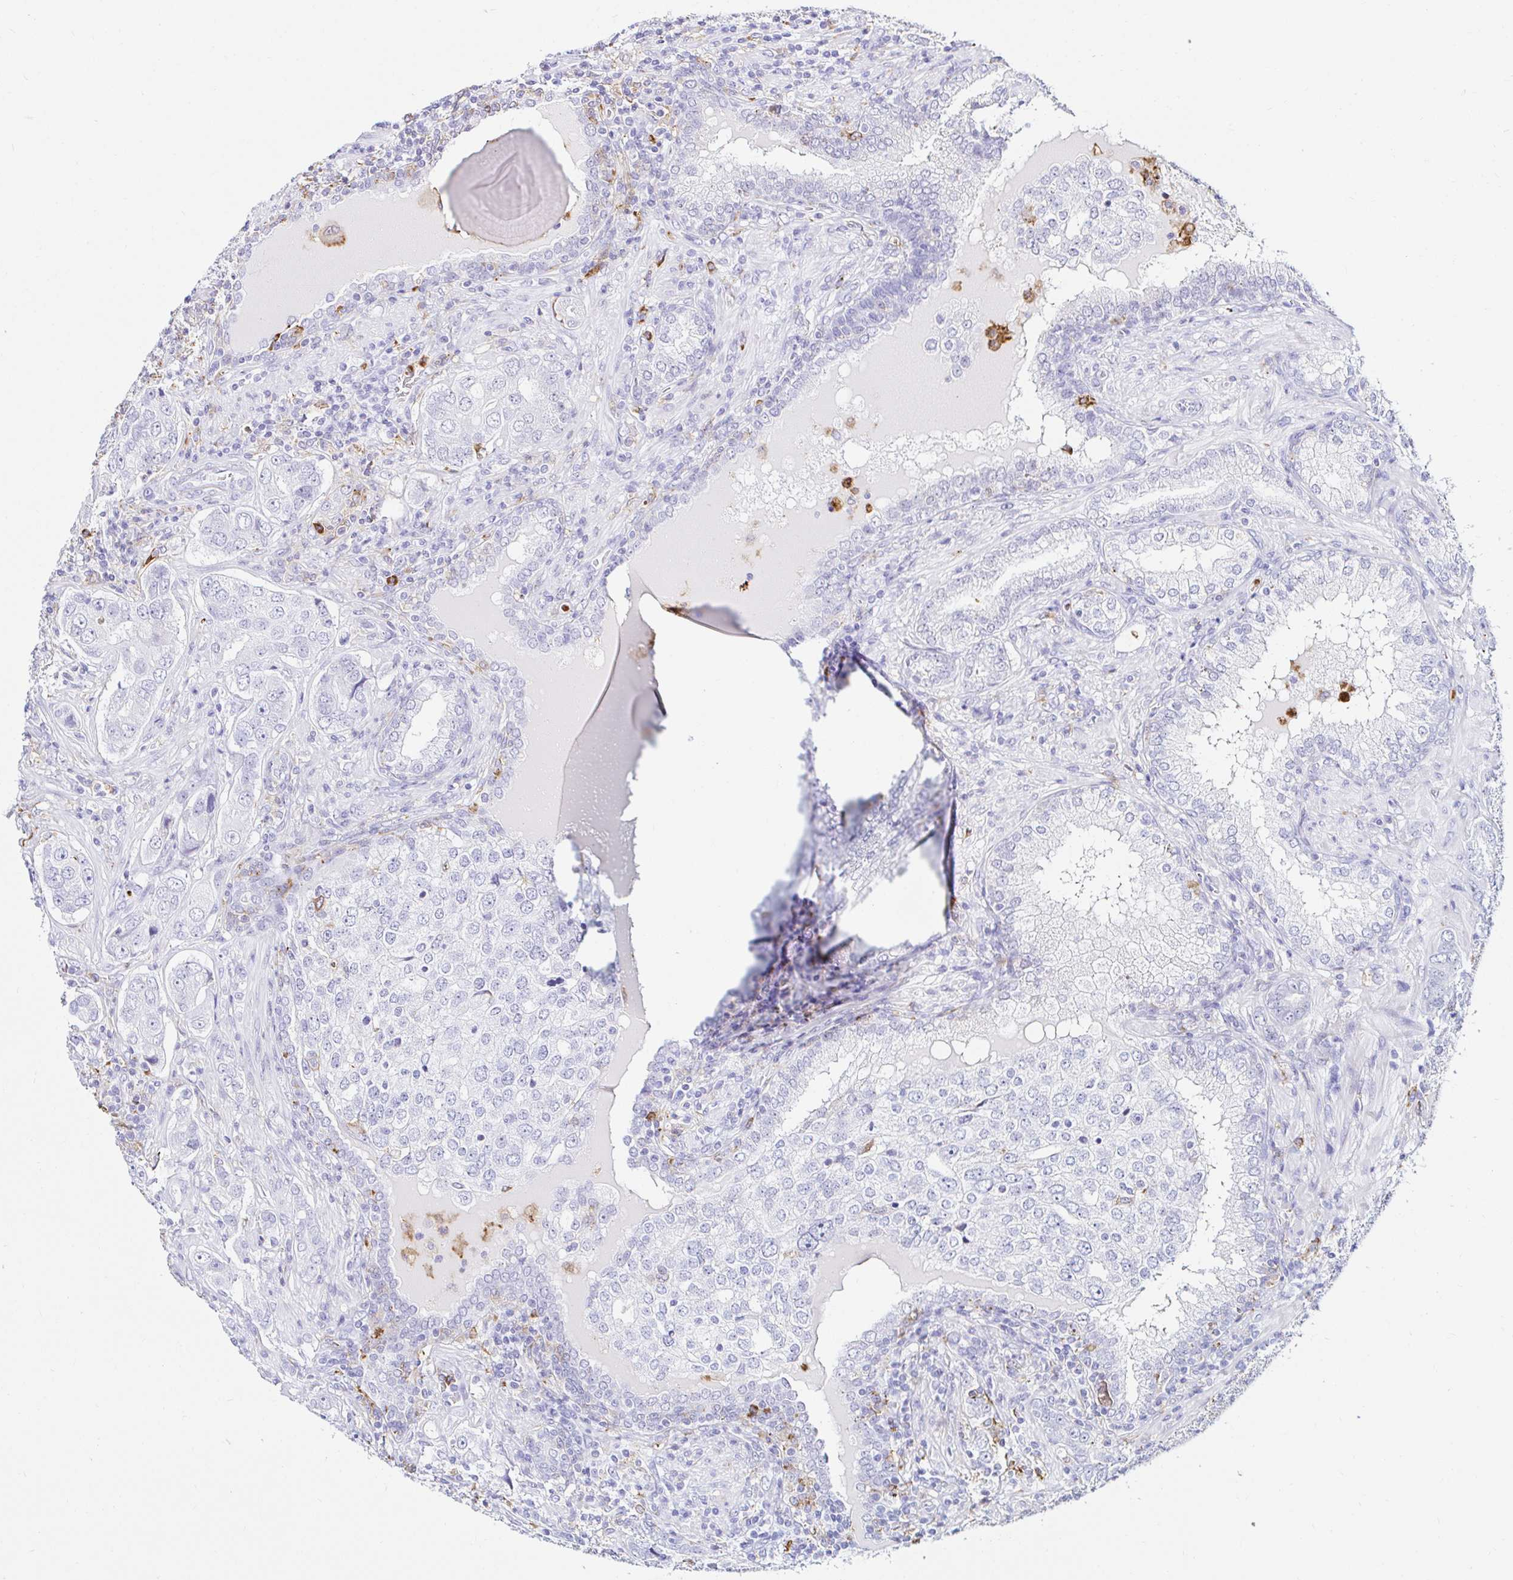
{"staining": {"intensity": "negative", "quantity": "none", "location": "none"}, "tissue": "prostate cancer", "cell_type": "Tumor cells", "image_type": "cancer", "snomed": [{"axis": "morphology", "description": "Adenocarcinoma, High grade"}, {"axis": "topography", "description": "Prostate"}], "caption": "This is an immunohistochemistry image of human adenocarcinoma (high-grade) (prostate). There is no expression in tumor cells.", "gene": "CYBB", "patient": {"sex": "male", "age": 60}}